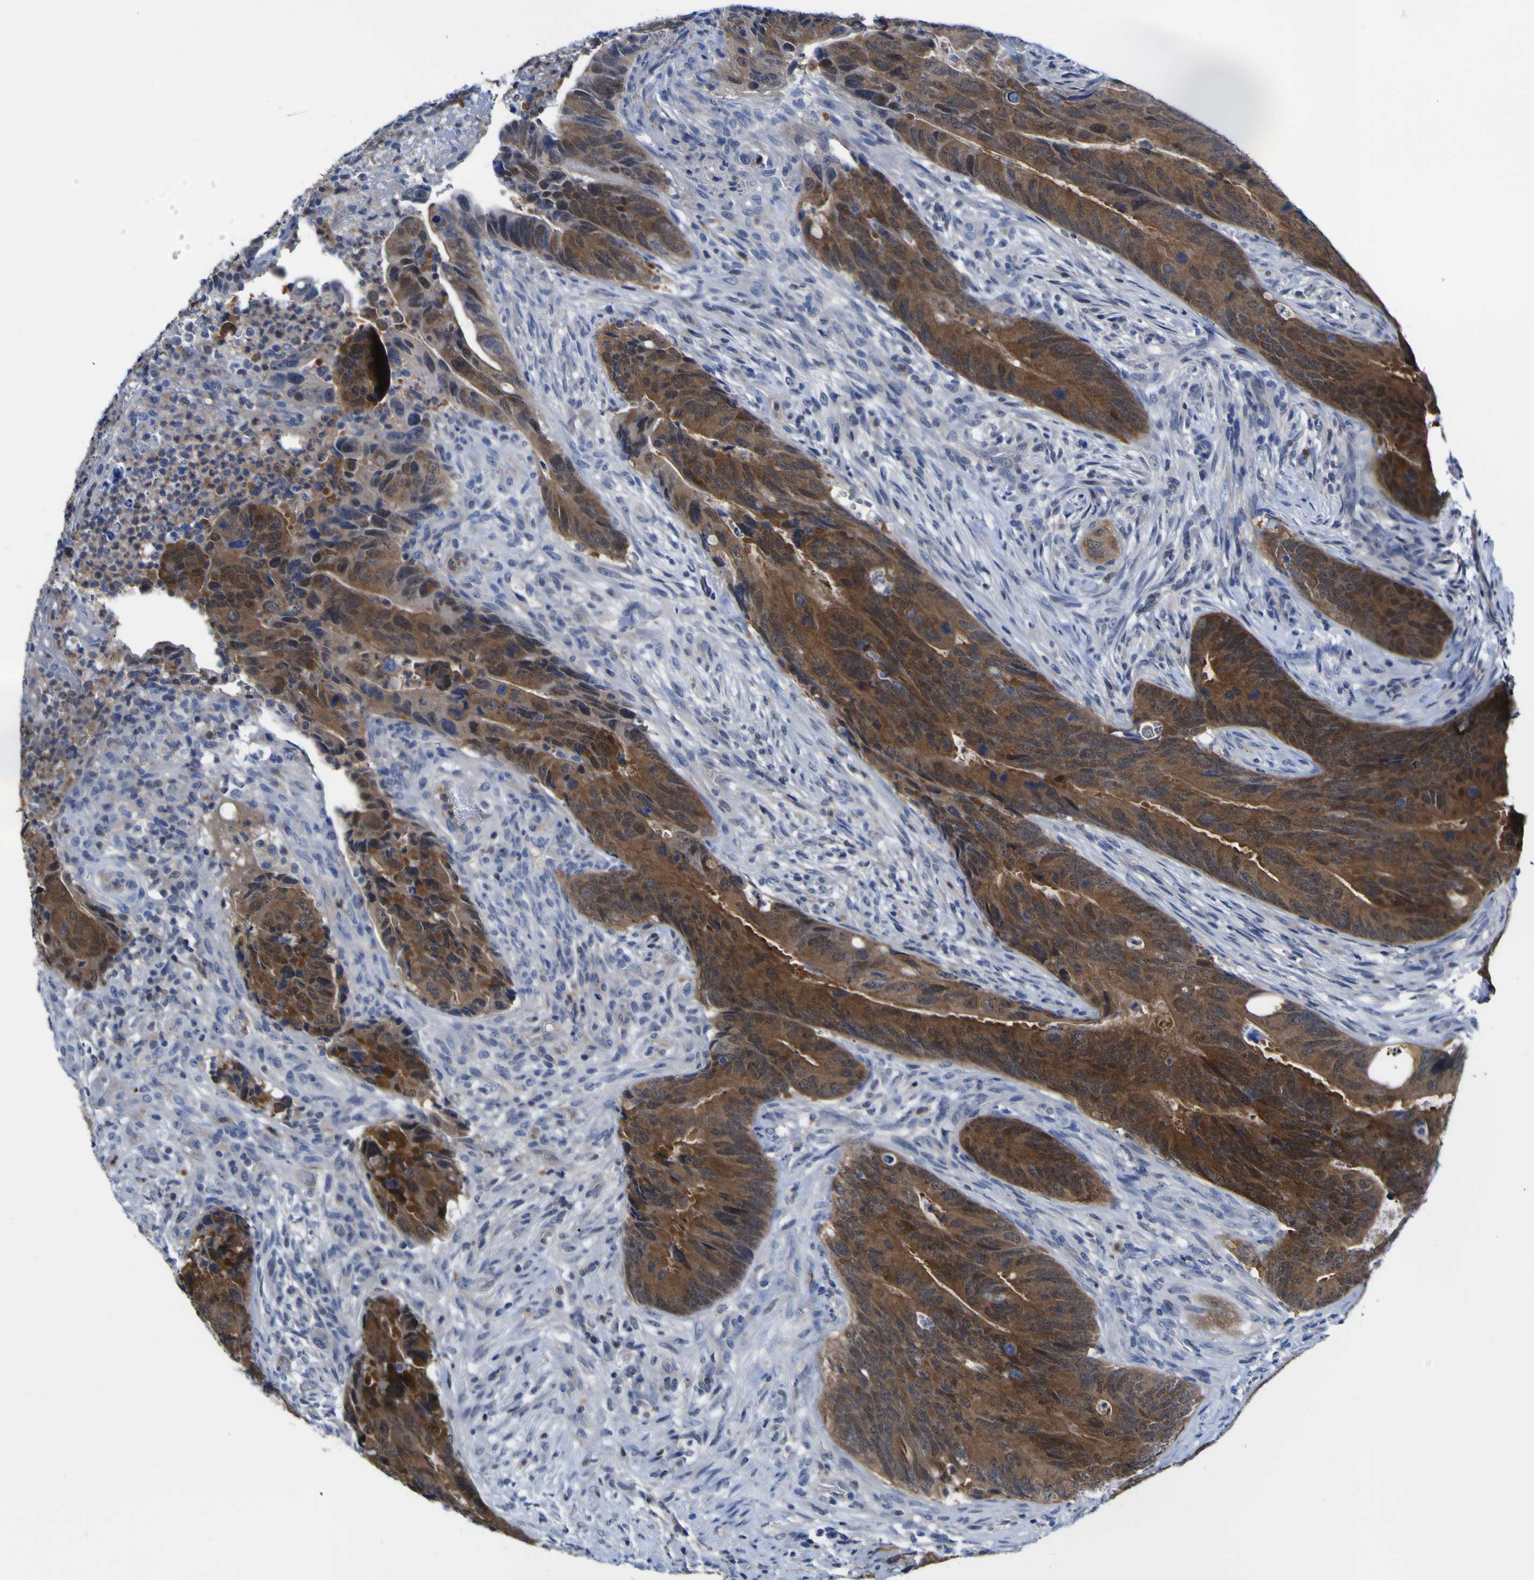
{"staining": {"intensity": "strong", "quantity": ">75%", "location": "cytoplasmic/membranous"}, "tissue": "colorectal cancer", "cell_type": "Tumor cells", "image_type": "cancer", "snomed": [{"axis": "morphology", "description": "Normal tissue, NOS"}, {"axis": "morphology", "description": "Adenocarcinoma, NOS"}, {"axis": "topography", "description": "Colon"}], "caption": "Immunohistochemical staining of colorectal cancer displays high levels of strong cytoplasmic/membranous expression in approximately >75% of tumor cells.", "gene": "CASP6", "patient": {"sex": "male", "age": 56}}